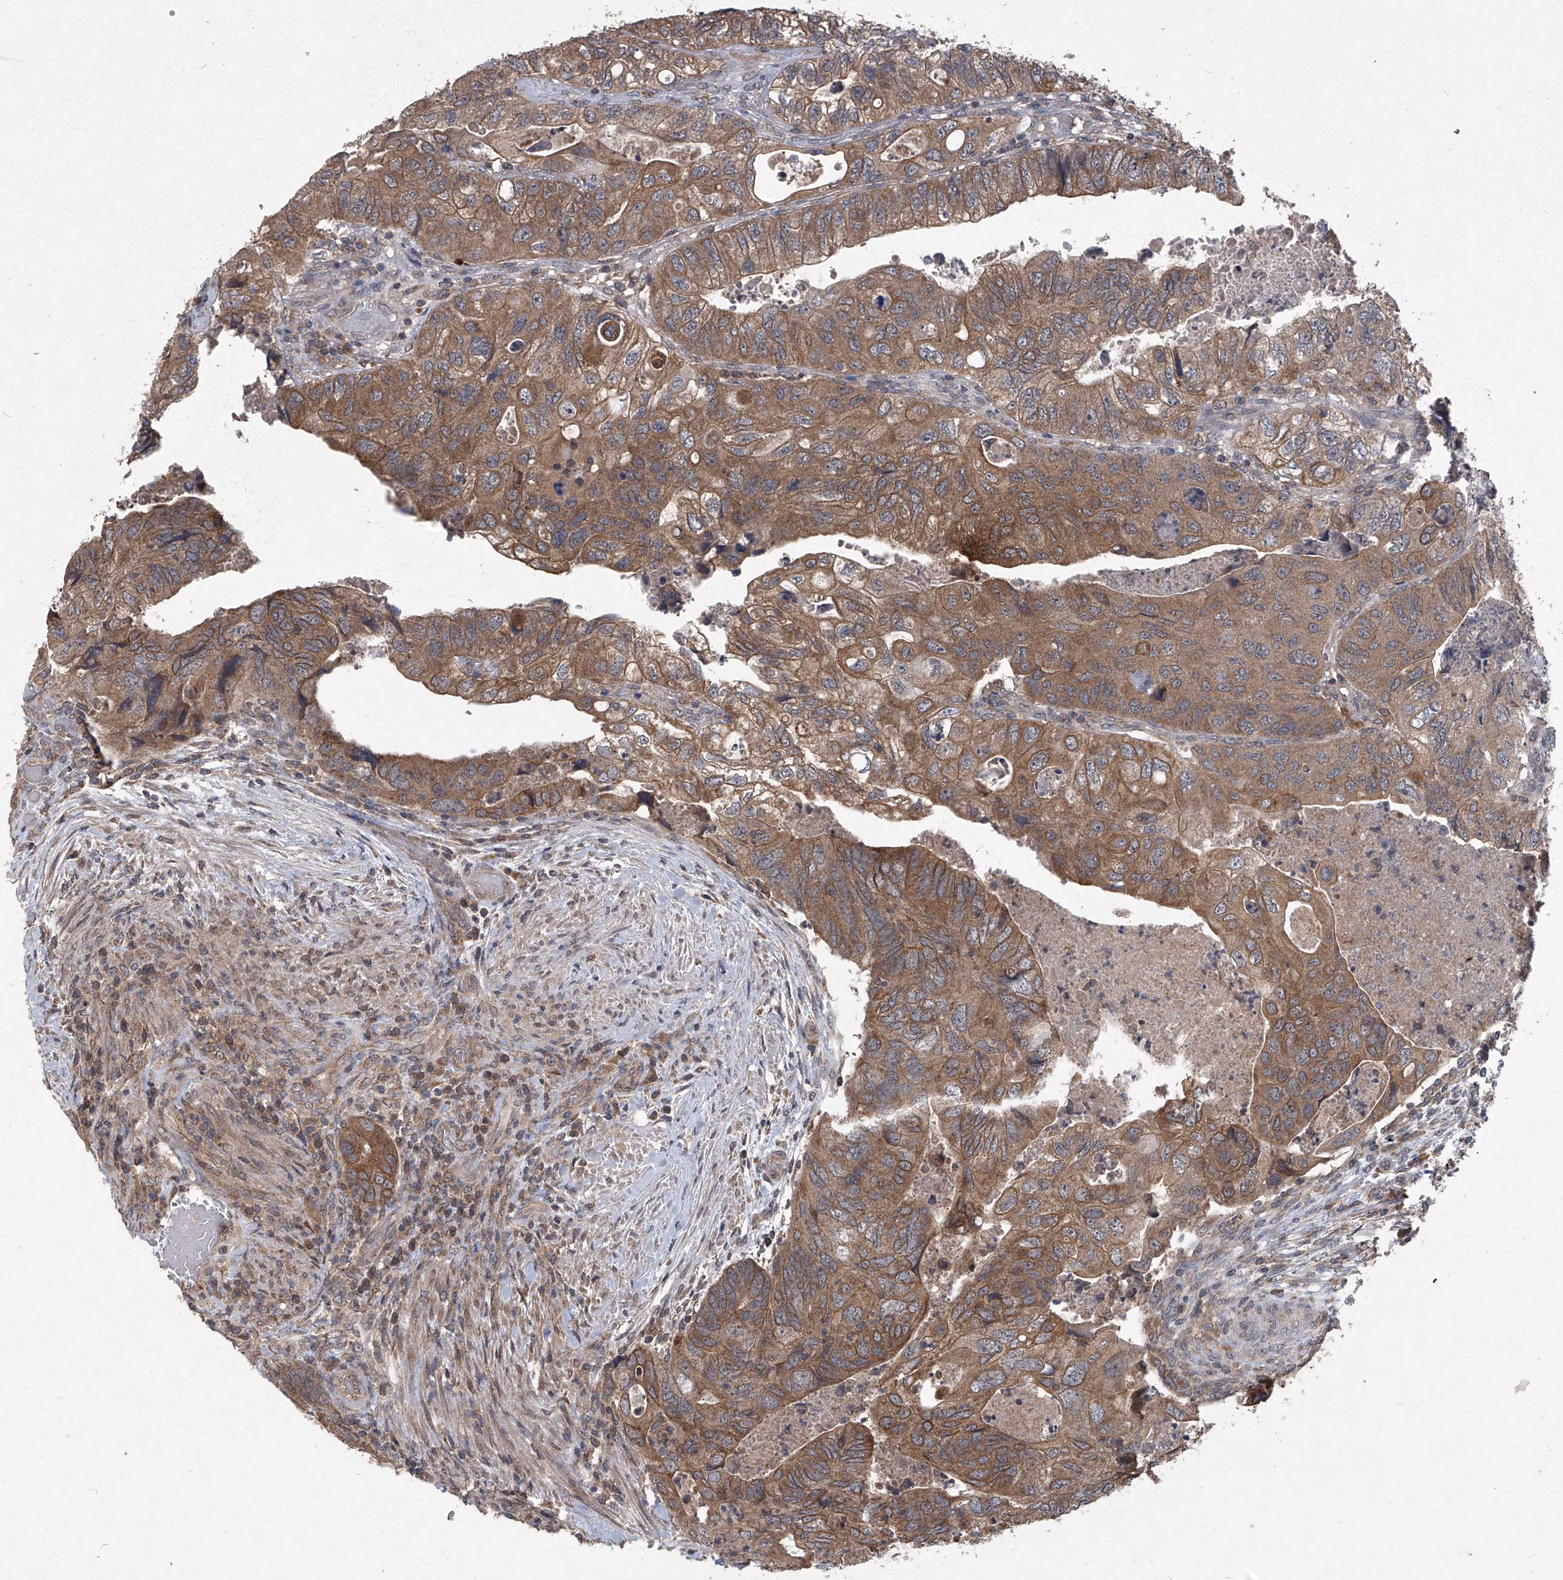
{"staining": {"intensity": "moderate", "quantity": ">75%", "location": "cytoplasmic/membranous"}, "tissue": "colorectal cancer", "cell_type": "Tumor cells", "image_type": "cancer", "snomed": [{"axis": "morphology", "description": "Adenocarcinoma, NOS"}, {"axis": "topography", "description": "Rectum"}], "caption": "Human colorectal adenocarcinoma stained for a protein (brown) demonstrates moderate cytoplasmic/membranous positive staining in about >75% of tumor cells.", "gene": "SUMF2", "patient": {"sex": "male", "age": 63}}